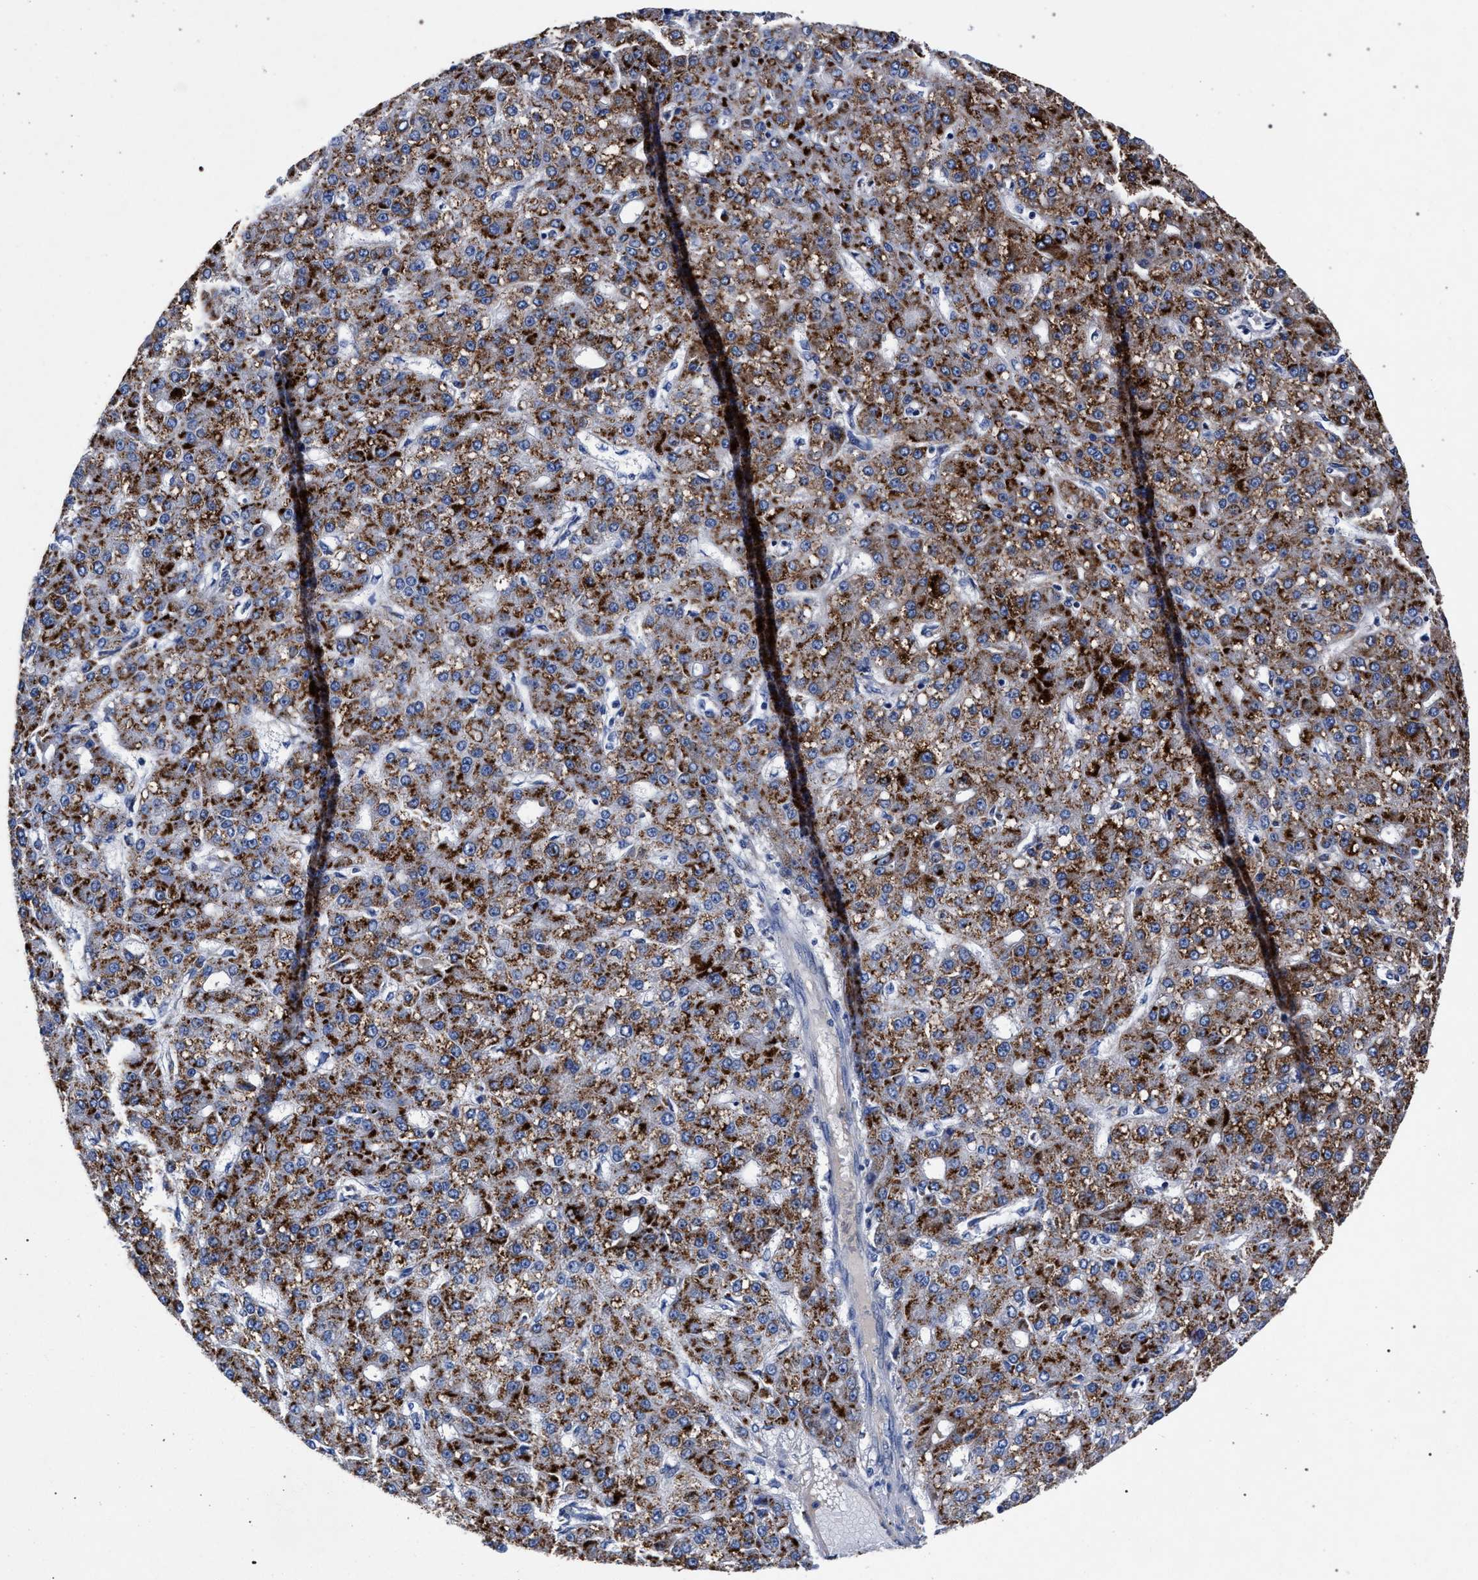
{"staining": {"intensity": "strong", "quantity": ">75%", "location": "cytoplasmic/membranous"}, "tissue": "liver cancer", "cell_type": "Tumor cells", "image_type": "cancer", "snomed": [{"axis": "morphology", "description": "Carcinoma, Hepatocellular, NOS"}, {"axis": "topography", "description": "Liver"}], "caption": "Immunohistochemical staining of human hepatocellular carcinoma (liver) reveals high levels of strong cytoplasmic/membranous protein expression in about >75% of tumor cells.", "gene": "ACOX1", "patient": {"sex": "male", "age": 67}}